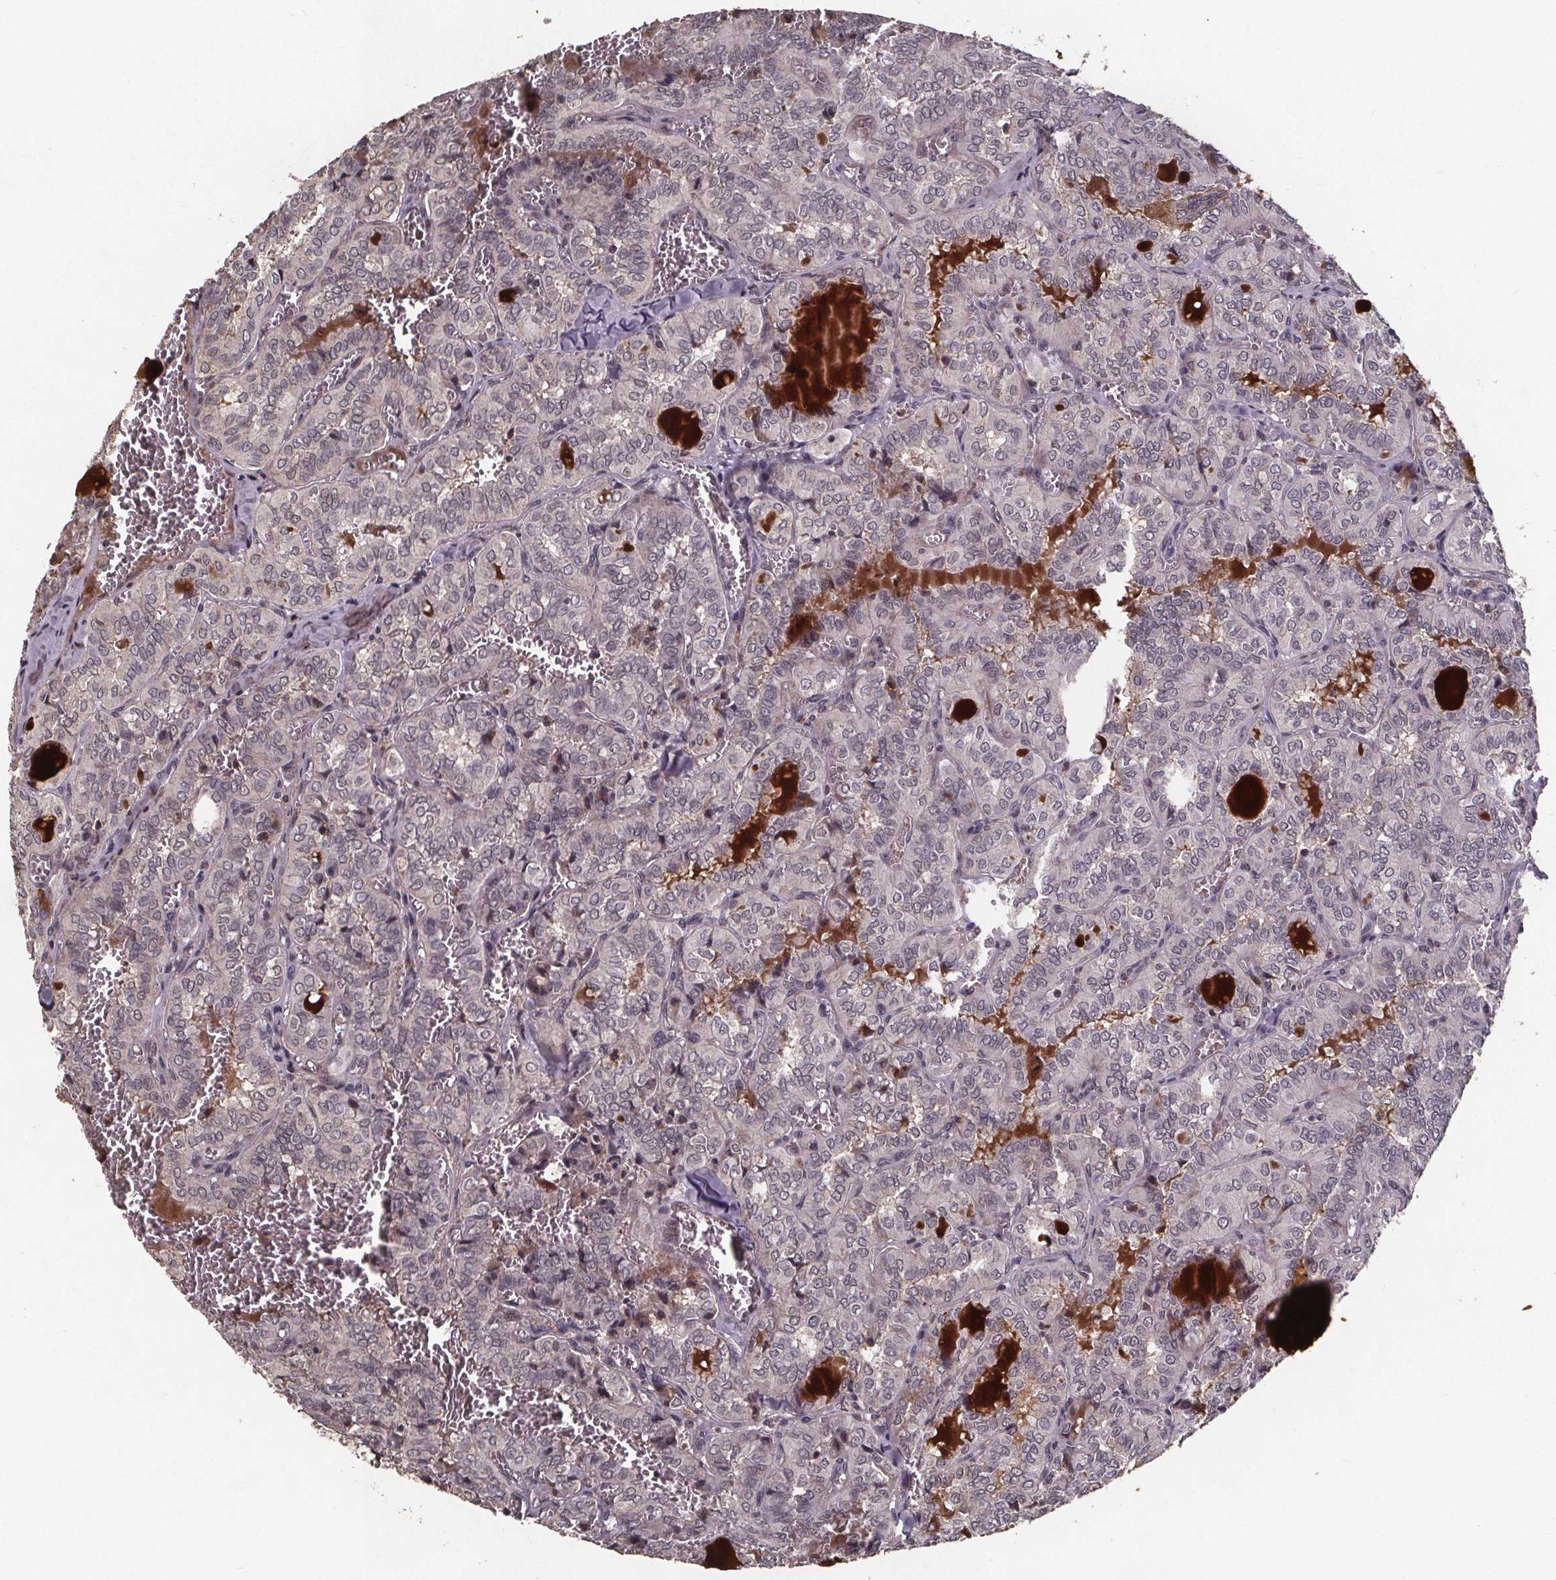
{"staining": {"intensity": "negative", "quantity": "none", "location": "none"}, "tissue": "thyroid cancer", "cell_type": "Tumor cells", "image_type": "cancer", "snomed": [{"axis": "morphology", "description": "Papillary adenocarcinoma, NOS"}, {"axis": "topography", "description": "Thyroid gland"}], "caption": "The image reveals no significant staining in tumor cells of thyroid papillary adenocarcinoma.", "gene": "GPX3", "patient": {"sex": "female", "age": 41}}